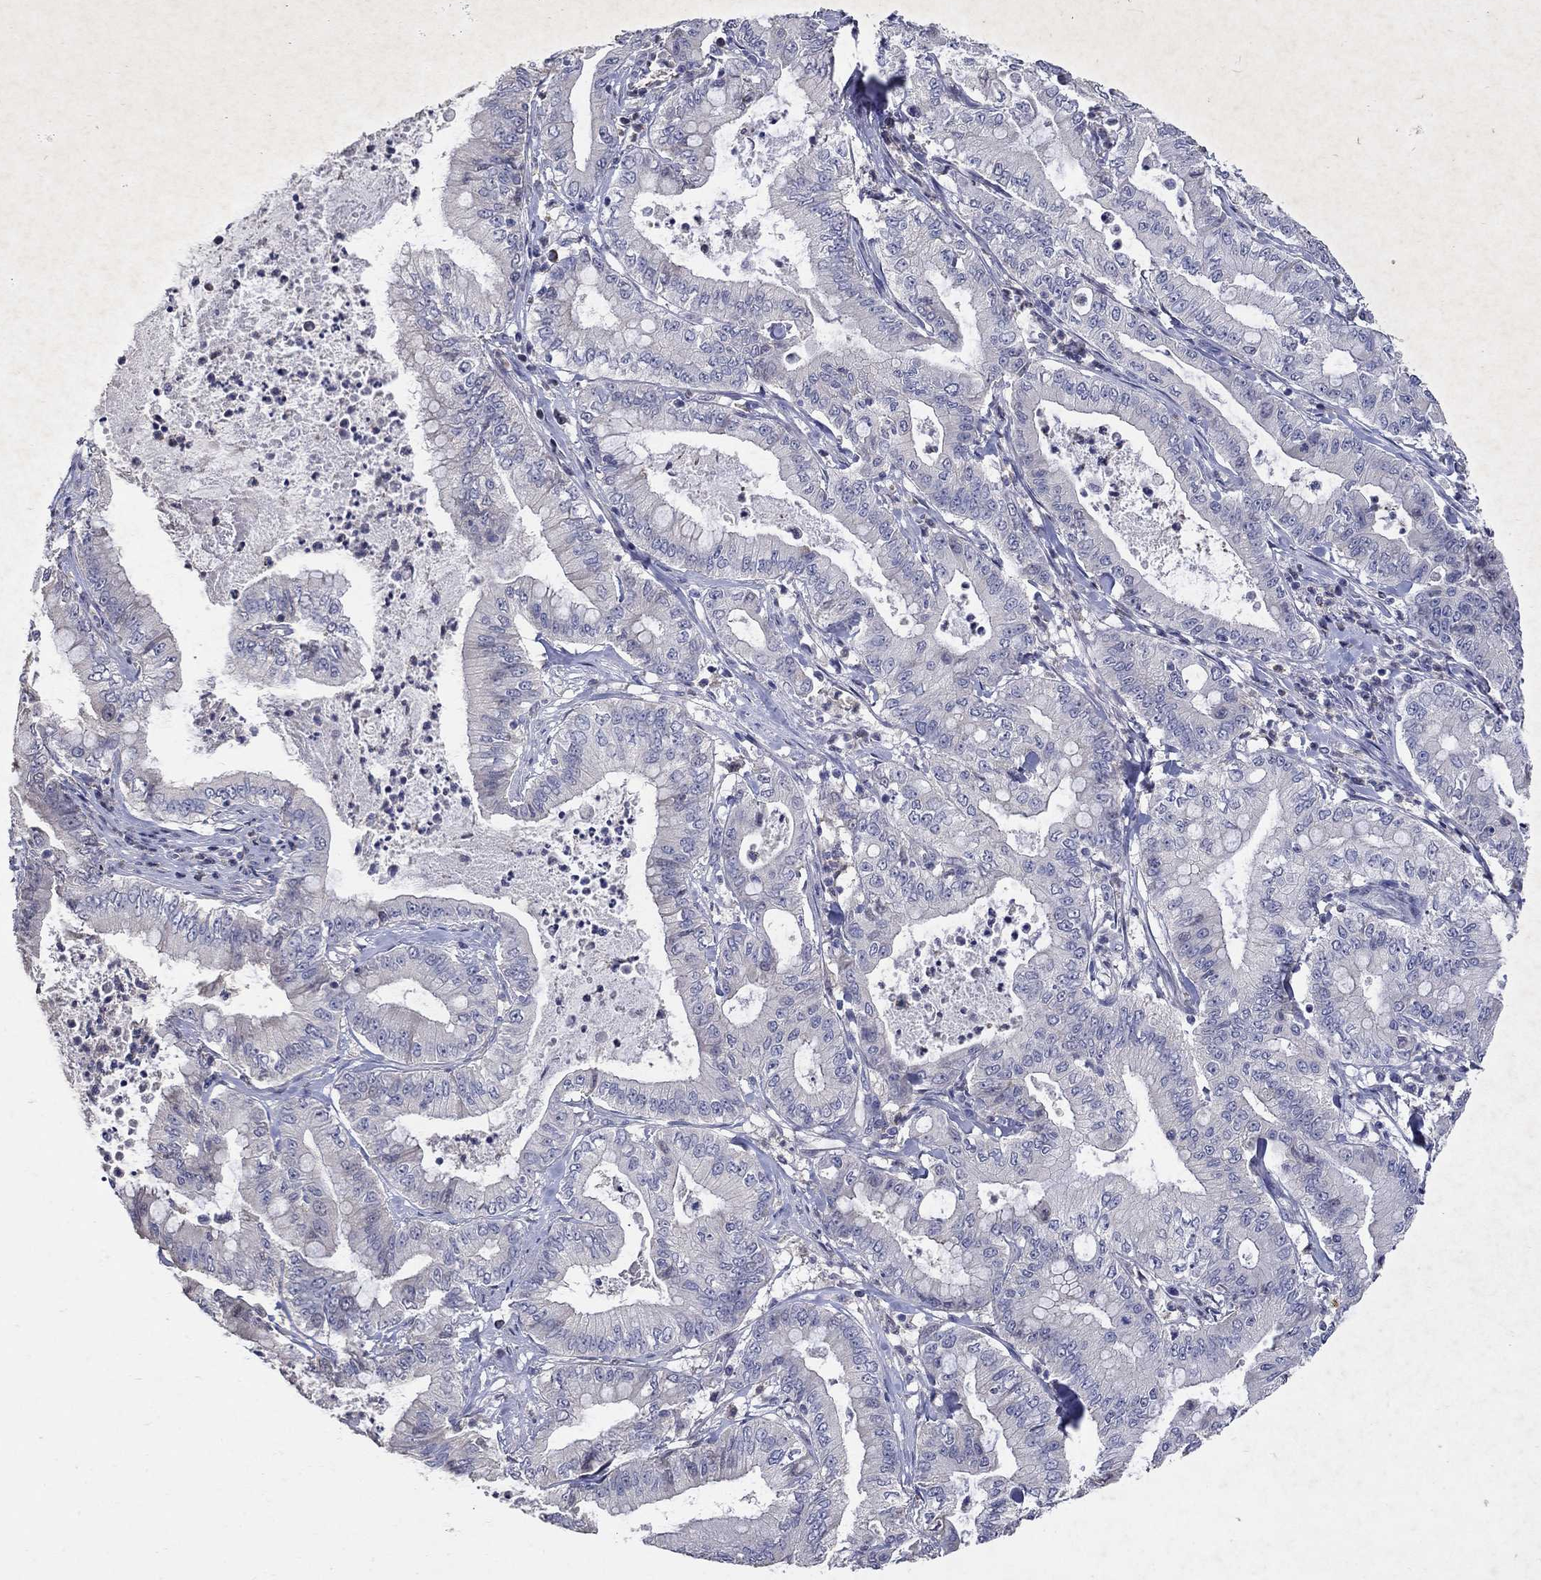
{"staining": {"intensity": "negative", "quantity": "none", "location": "none"}, "tissue": "pancreatic cancer", "cell_type": "Tumor cells", "image_type": "cancer", "snomed": [{"axis": "morphology", "description": "Adenocarcinoma, NOS"}, {"axis": "topography", "description": "Pancreas"}], "caption": "Pancreatic cancer (adenocarcinoma) stained for a protein using immunohistochemistry shows no expression tumor cells.", "gene": "CETN1", "patient": {"sex": "male", "age": 71}}